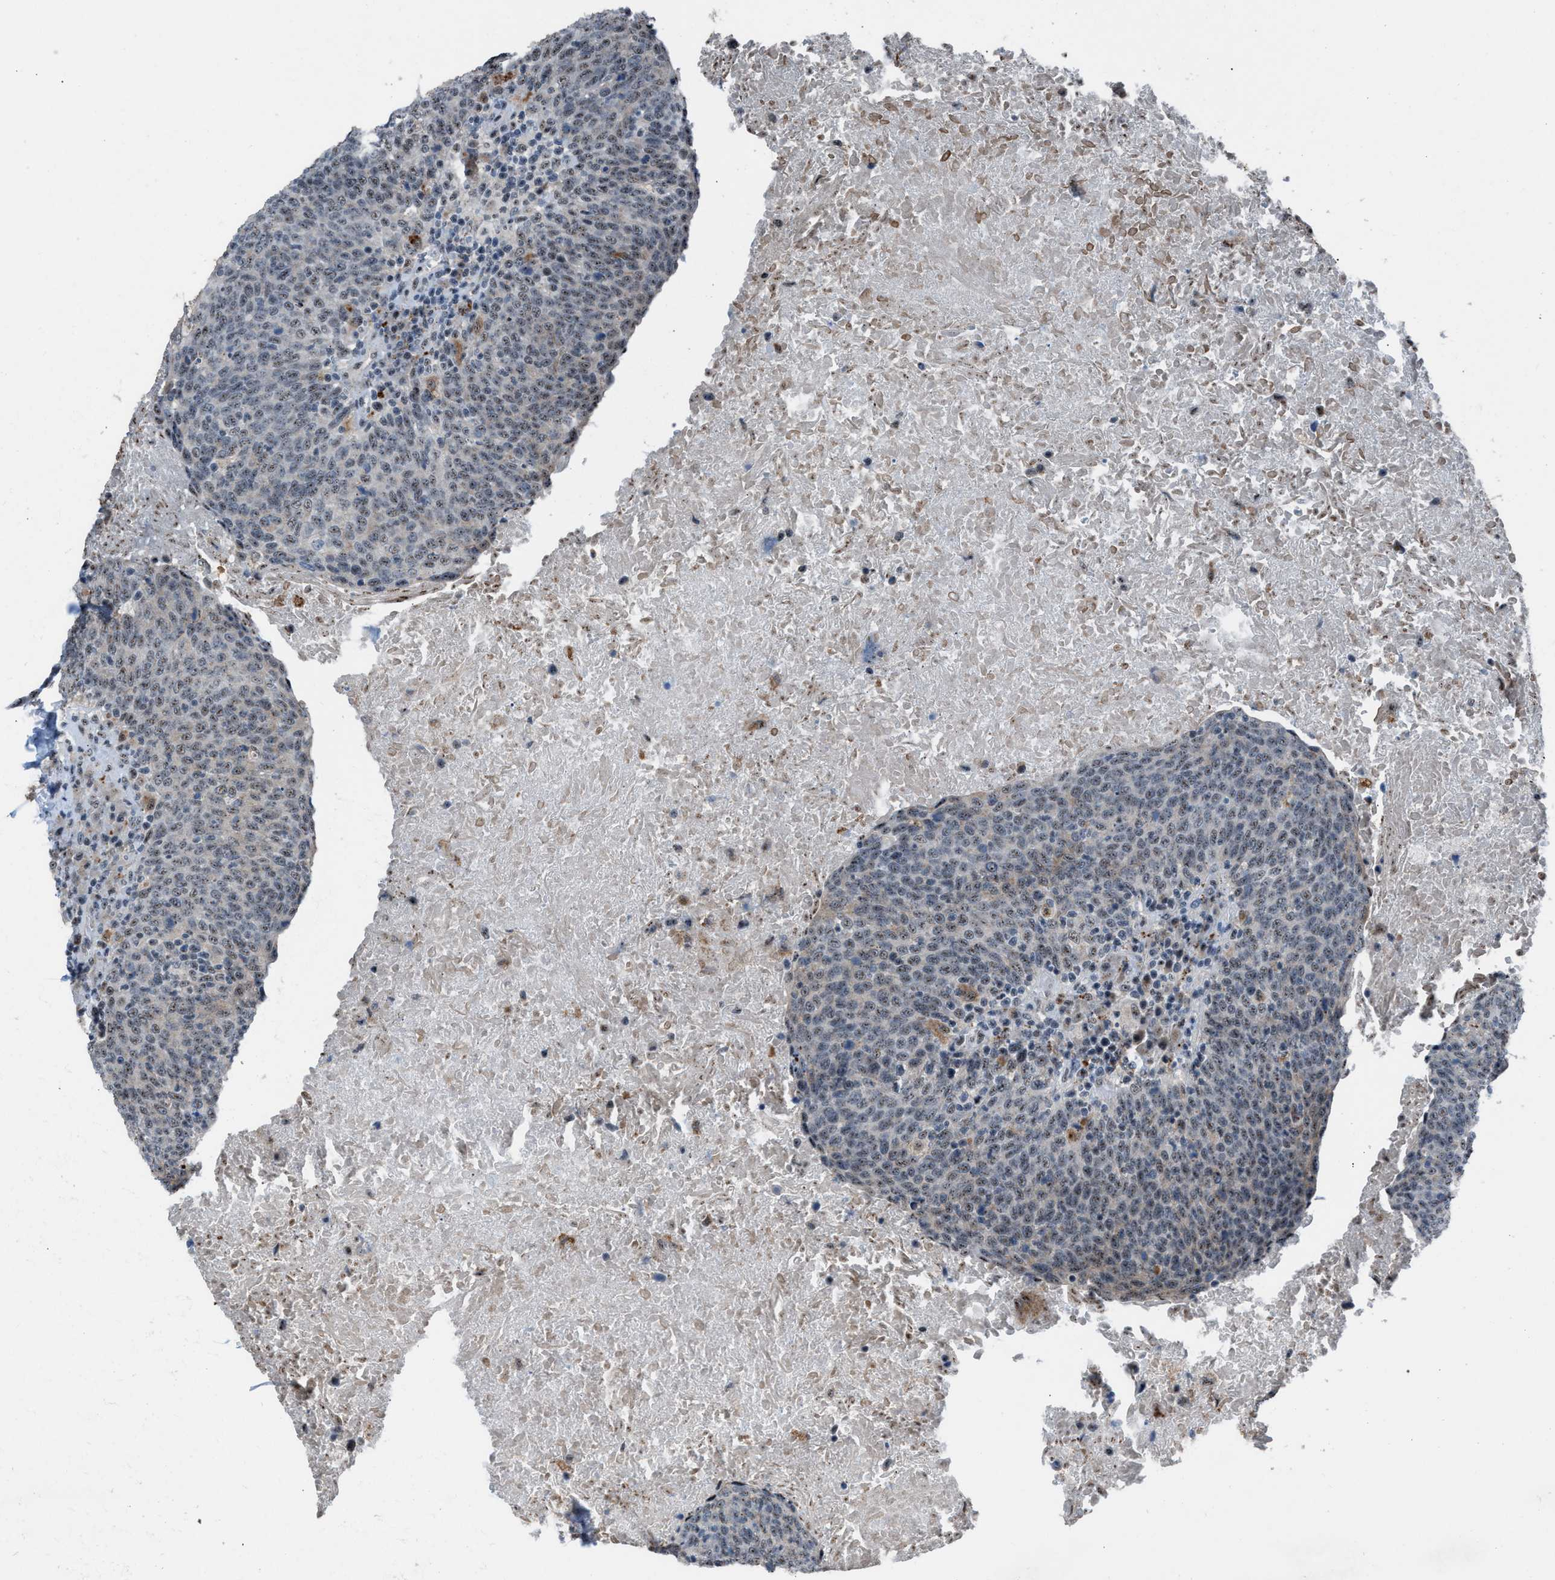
{"staining": {"intensity": "weak", "quantity": "<25%", "location": "nuclear"}, "tissue": "head and neck cancer", "cell_type": "Tumor cells", "image_type": "cancer", "snomed": [{"axis": "morphology", "description": "Squamous cell carcinoma, NOS"}, {"axis": "morphology", "description": "Squamous cell carcinoma, metastatic, NOS"}, {"axis": "topography", "description": "Lymph node"}, {"axis": "topography", "description": "Head-Neck"}], "caption": "An image of head and neck metastatic squamous cell carcinoma stained for a protein demonstrates no brown staining in tumor cells. (DAB (3,3'-diaminobenzidine) IHC, high magnification).", "gene": "CENPP", "patient": {"sex": "male", "age": 62}}